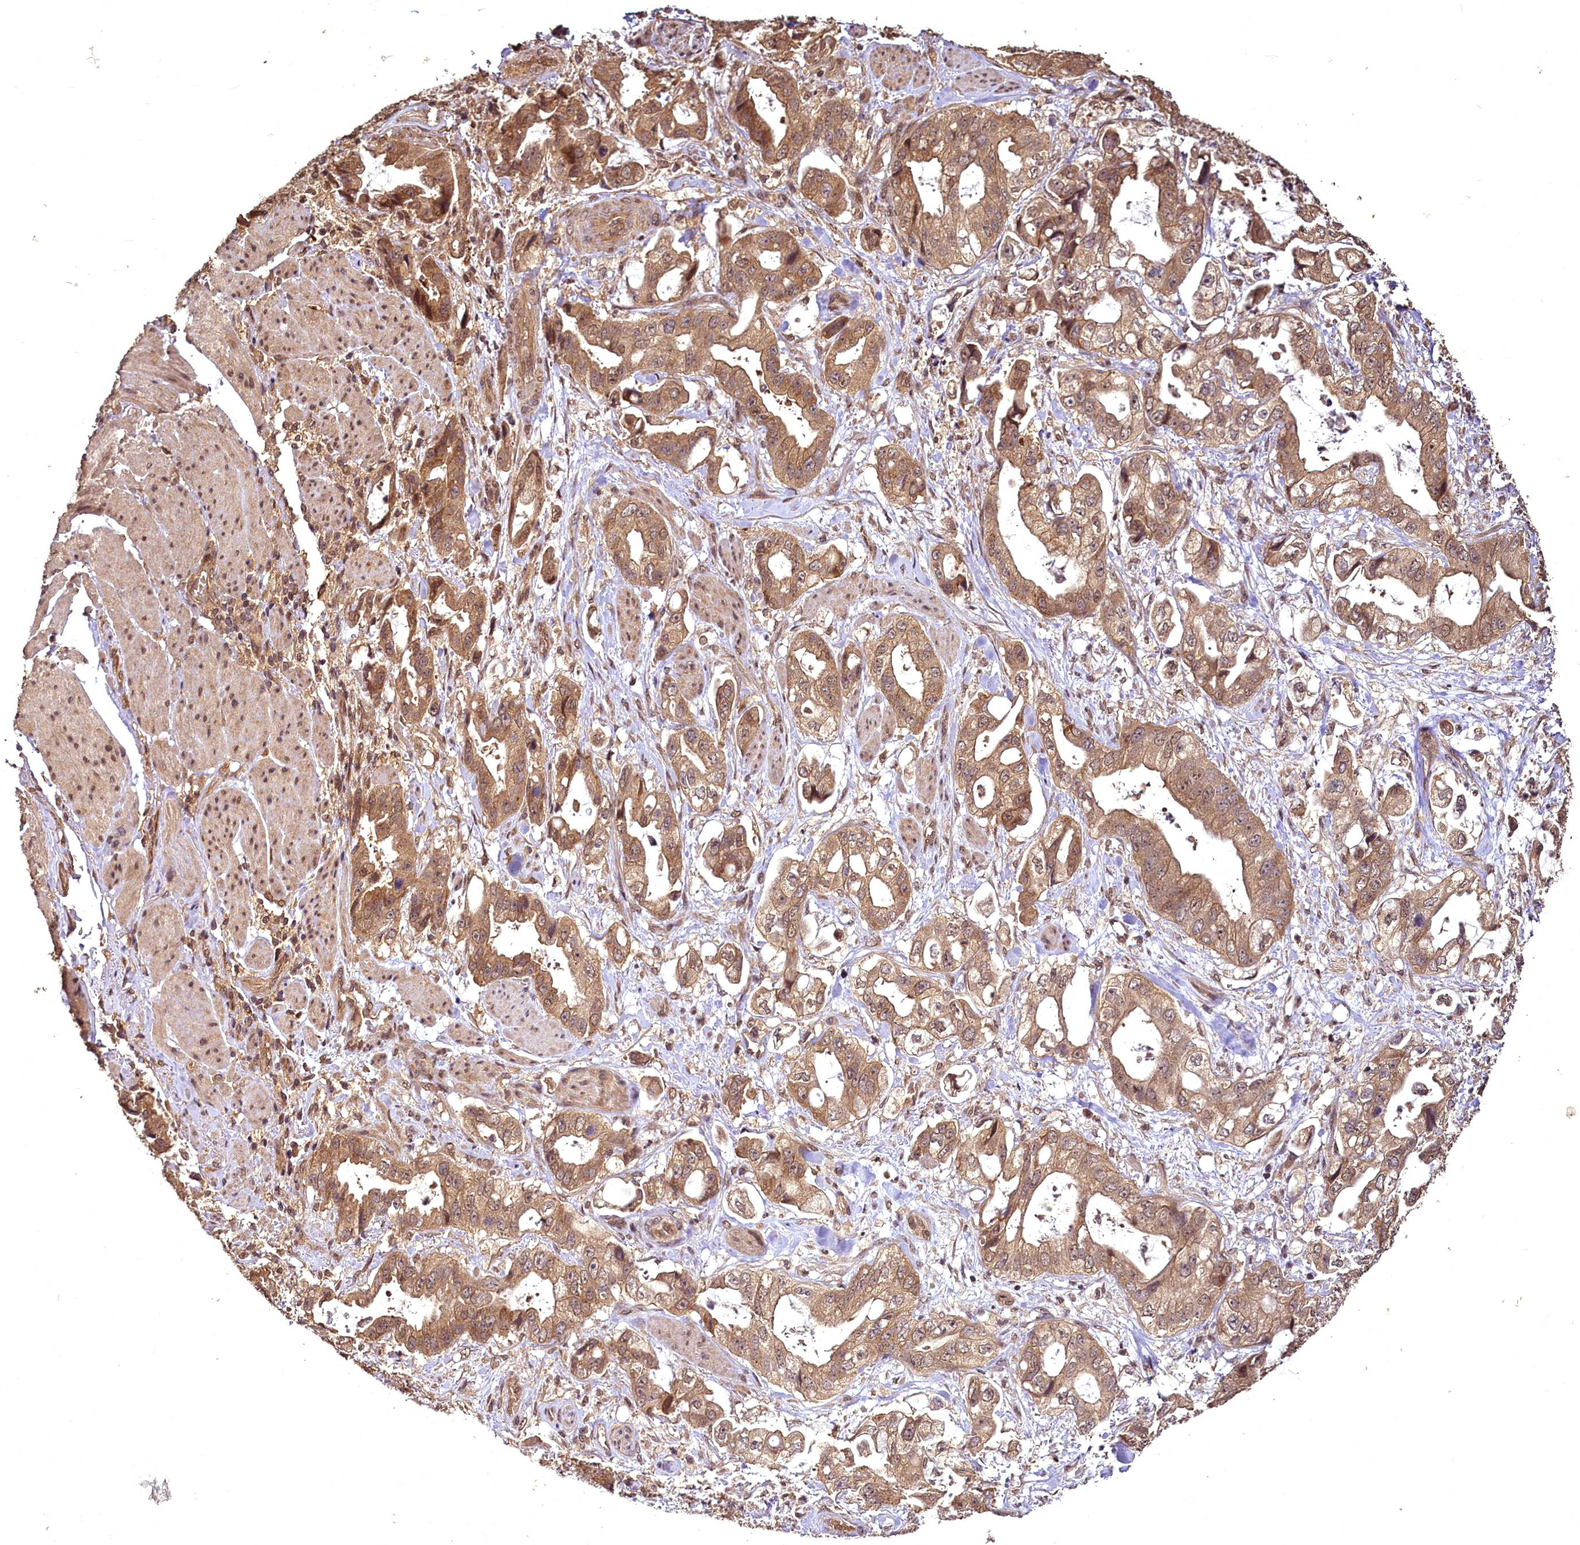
{"staining": {"intensity": "moderate", "quantity": ">75%", "location": "cytoplasmic/membranous"}, "tissue": "stomach cancer", "cell_type": "Tumor cells", "image_type": "cancer", "snomed": [{"axis": "morphology", "description": "Adenocarcinoma, NOS"}, {"axis": "topography", "description": "Stomach"}], "caption": "A photomicrograph of adenocarcinoma (stomach) stained for a protein shows moderate cytoplasmic/membranous brown staining in tumor cells. (Stains: DAB in brown, nuclei in blue, Microscopy: brightfield microscopy at high magnification).", "gene": "VPS51", "patient": {"sex": "male", "age": 62}}